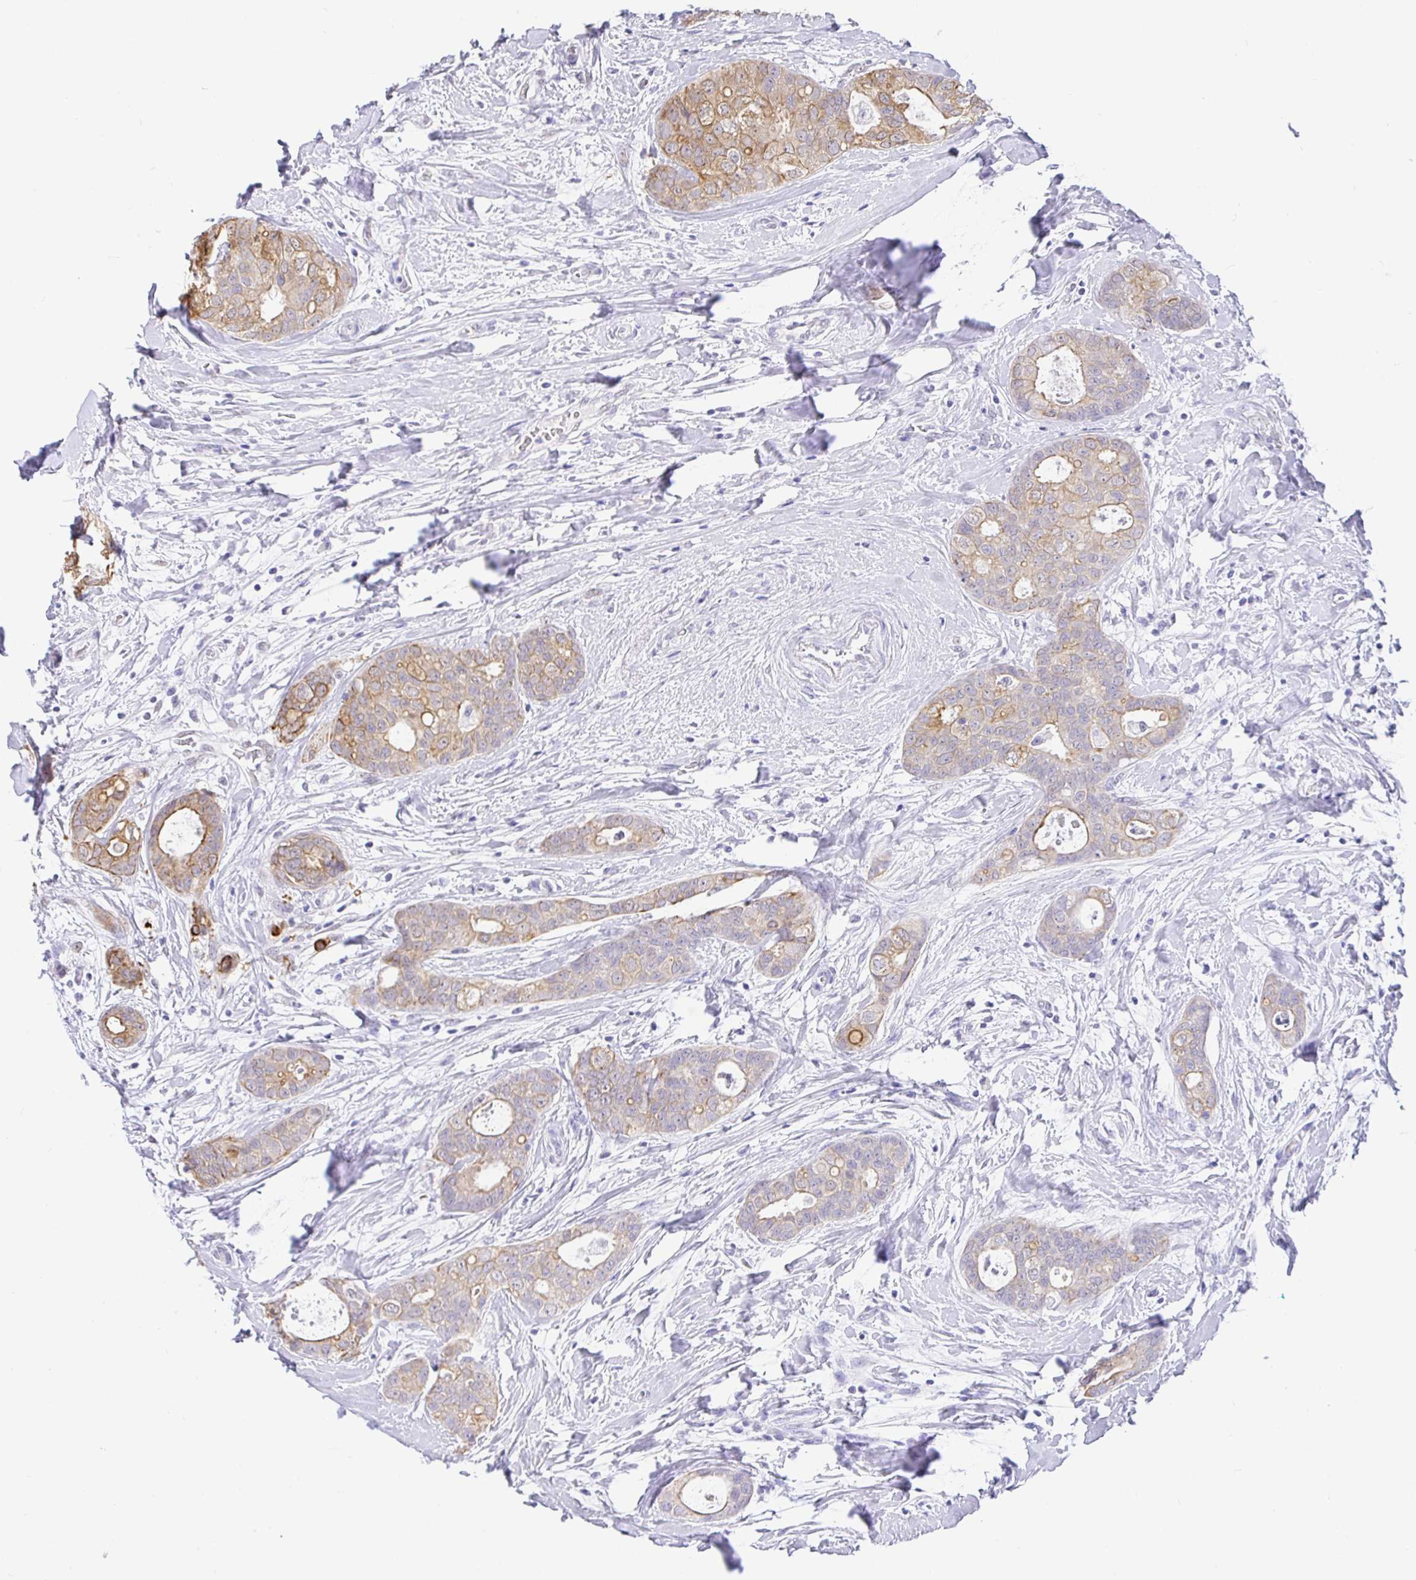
{"staining": {"intensity": "moderate", "quantity": "25%-75%", "location": "cytoplasmic/membranous"}, "tissue": "breast cancer", "cell_type": "Tumor cells", "image_type": "cancer", "snomed": [{"axis": "morphology", "description": "Duct carcinoma"}, {"axis": "topography", "description": "Breast"}], "caption": "Immunohistochemical staining of breast cancer (invasive ductal carcinoma) demonstrates moderate cytoplasmic/membranous protein positivity in about 25%-75% of tumor cells.", "gene": "EZHIP", "patient": {"sex": "female", "age": 45}}